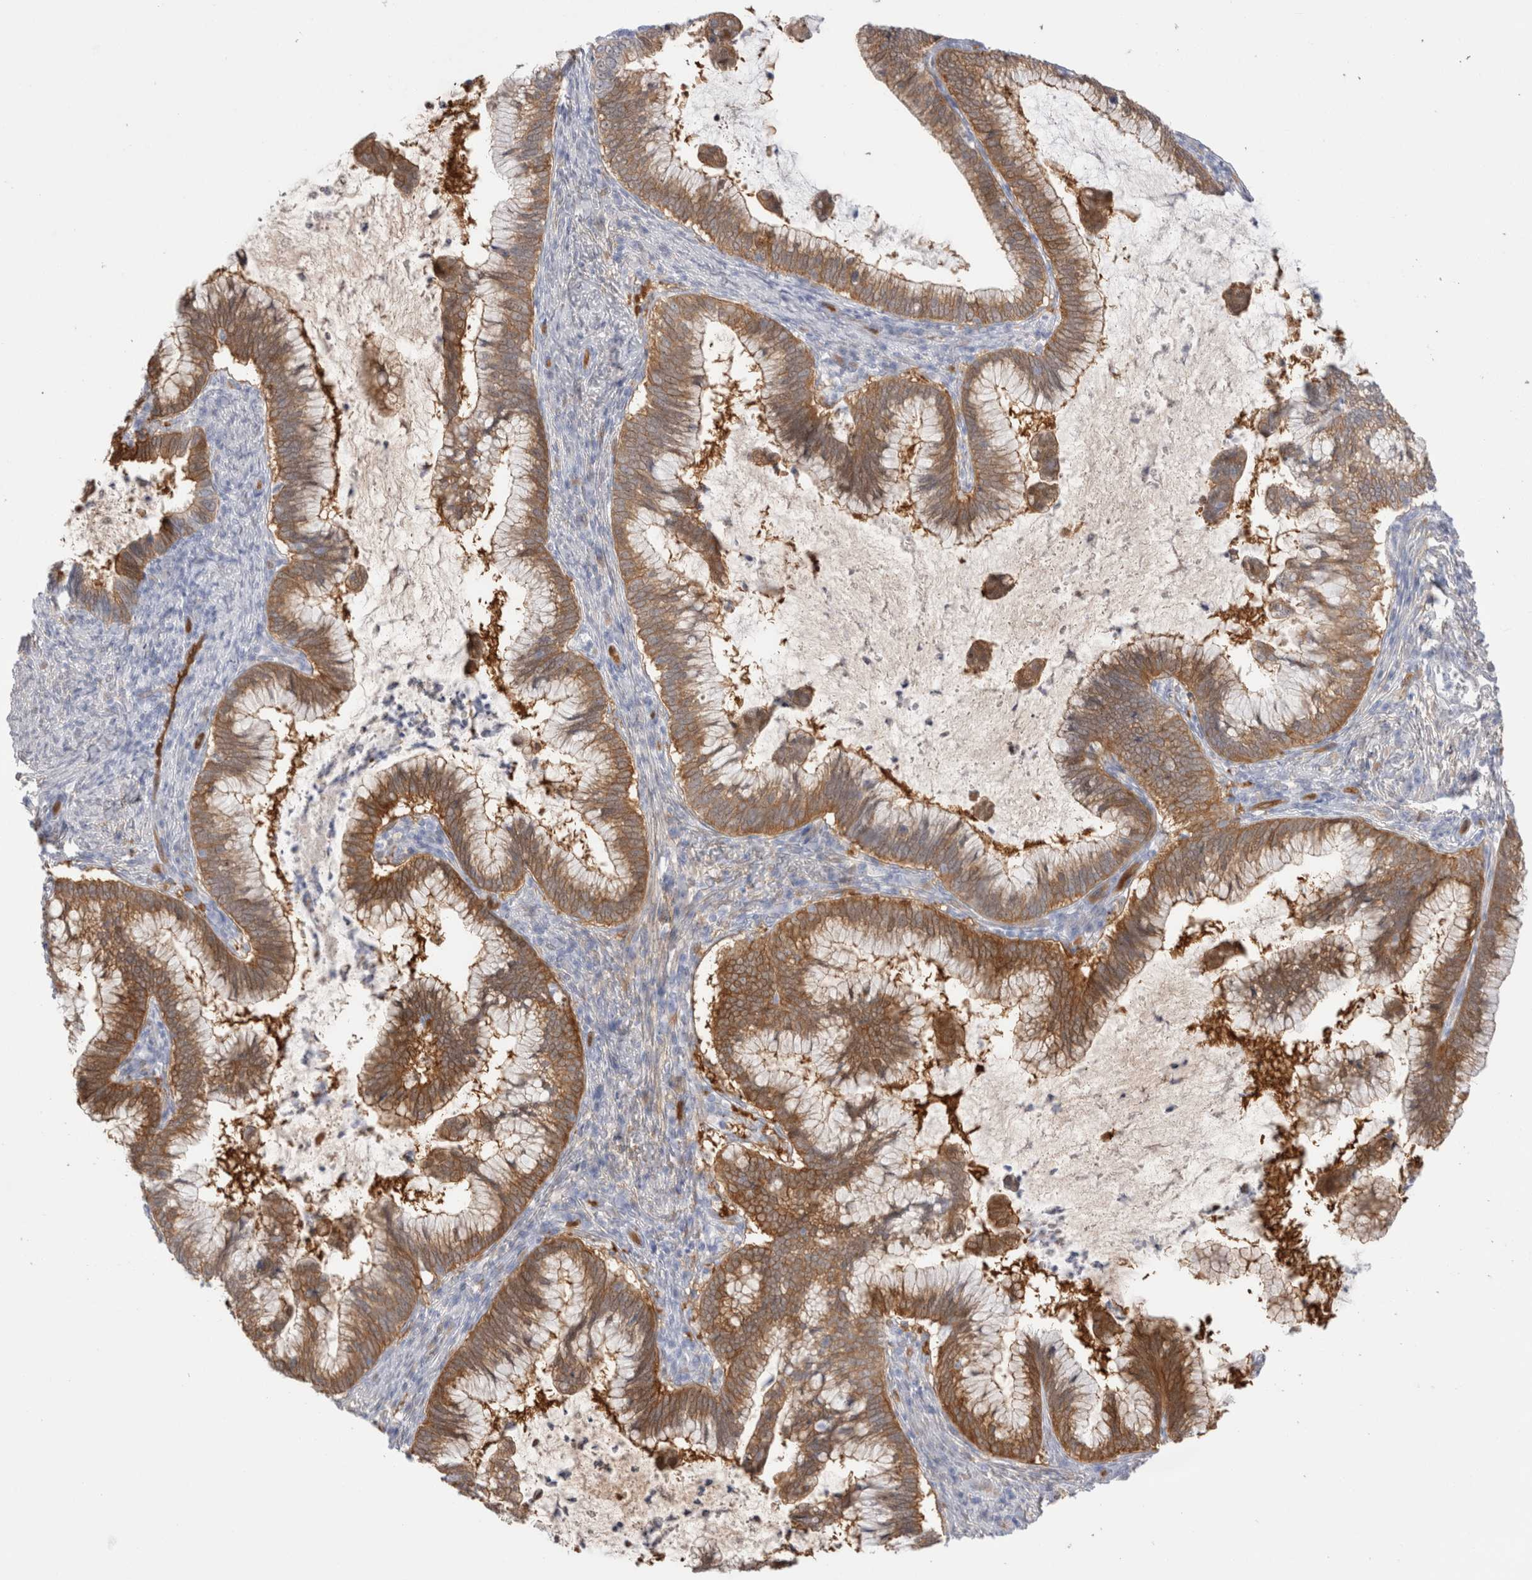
{"staining": {"intensity": "moderate", "quantity": ">75%", "location": "cytoplasmic/membranous"}, "tissue": "cervical cancer", "cell_type": "Tumor cells", "image_type": "cancer", "snomed": [{"axis": "morphology", "description": "Adenocarcinoma, NOS"}, {"axis": "topography", "description": "Cervix"}], "caption": "Immunohistochemistry micrograph of neoplastic tissue: human cervical cancer stained using IHC displays medium levels of moderate protein expression localized specifically in the cytoplasmic/membranous of tumor cells, appearing as a cytoplasmic/membranous brown color.", "gene": "NAPEPLD", "patient": {"sex": "female", "age": 36}}